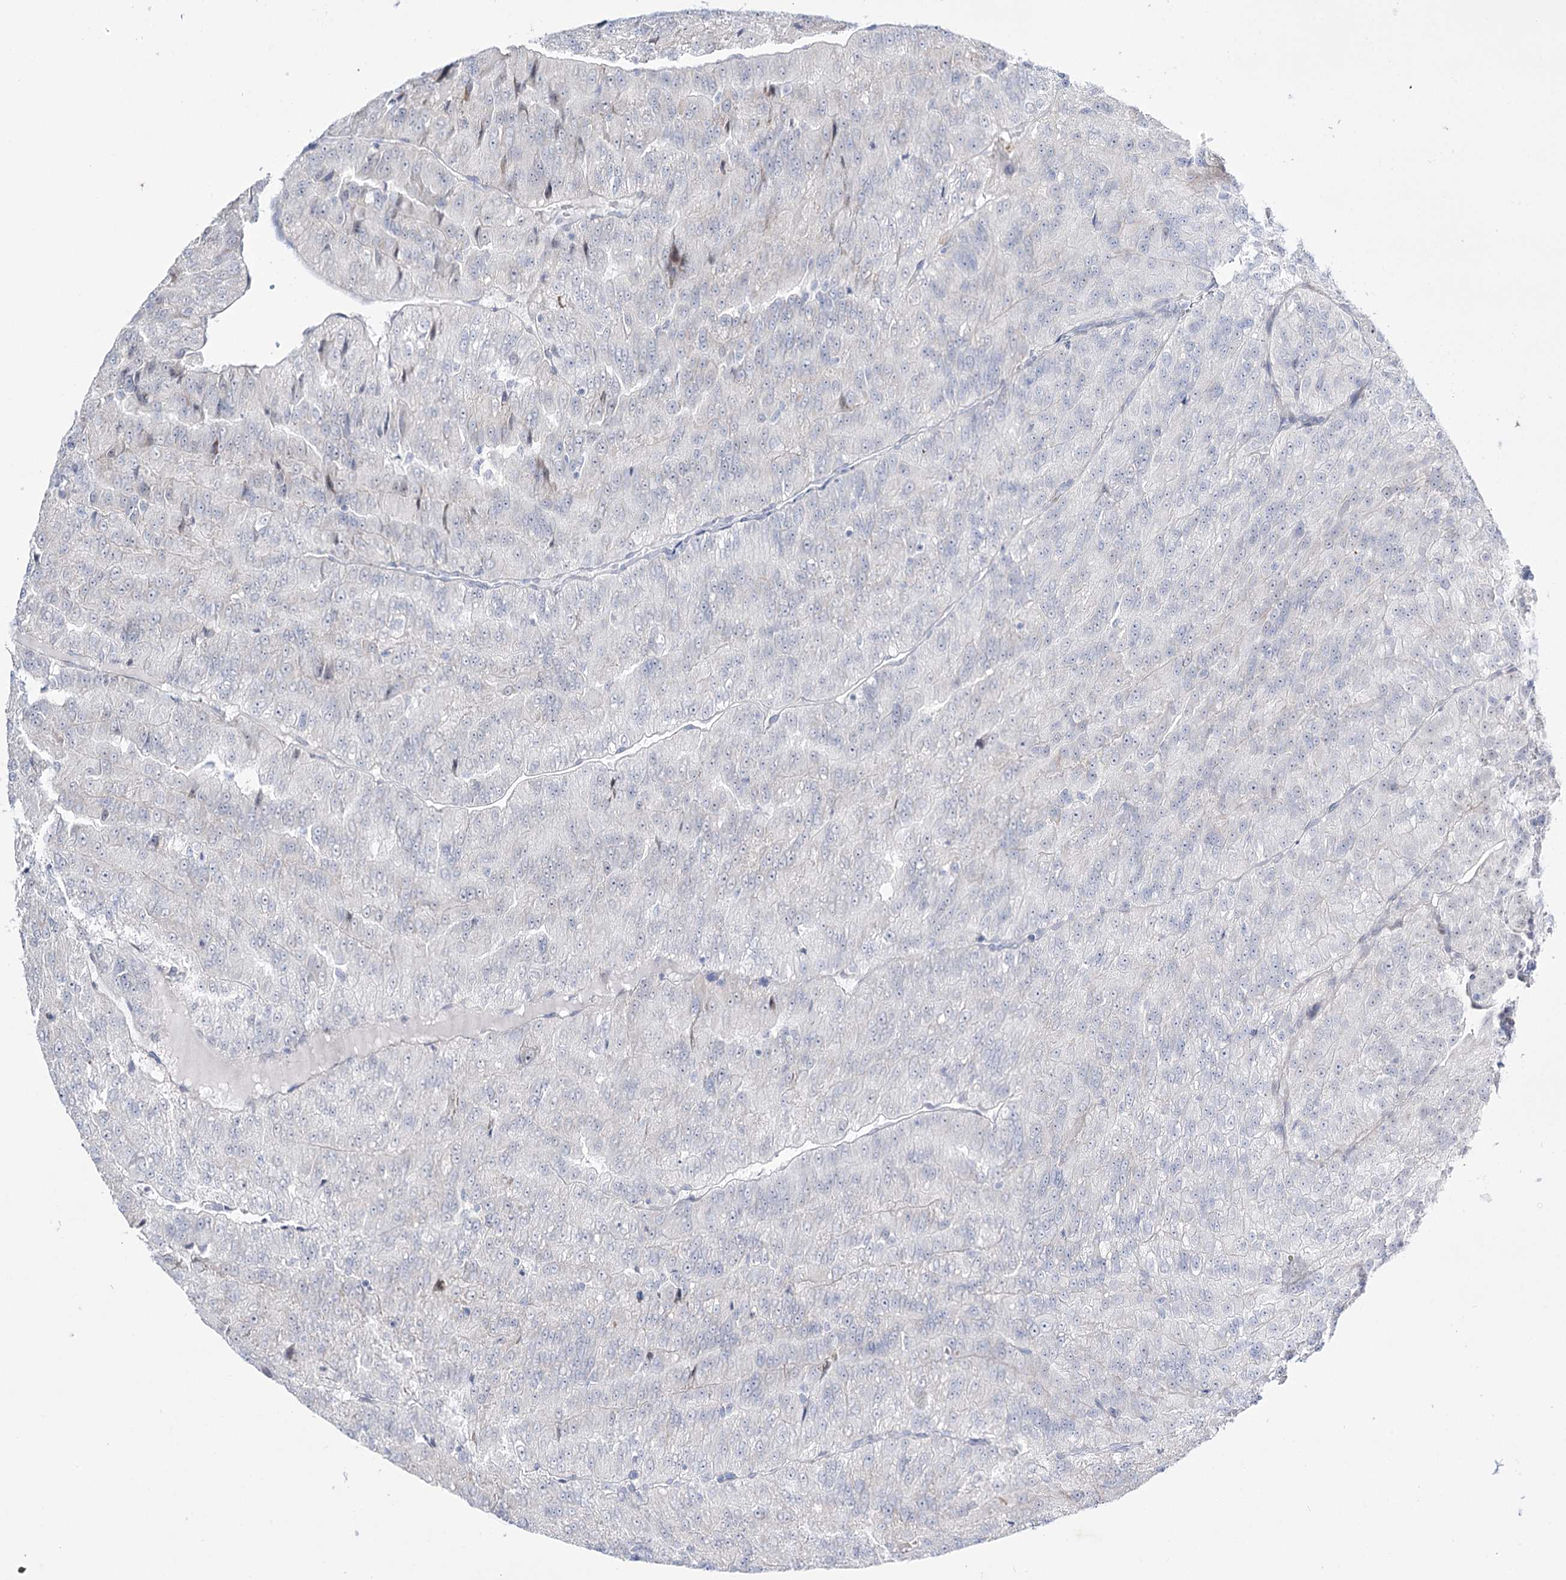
{"staining": {"intensity": "negative", "quantity": "none", "location": "none"}, "tissue": "renal cancer", "cell_type": "Tumor cells", "image_type": "cancer", "snomed": [{"axis": "morphology", "description": "Adenocarcinoma, NOS"}, {"axis": "topography", "description": "Kidney"}], "caption": "Human renal cancer stained for a protein using immunohistochemistry reveals no expression in tumor cells.", "gene": "RBM15B", "patient": {"sex": "female", "age": 63}}